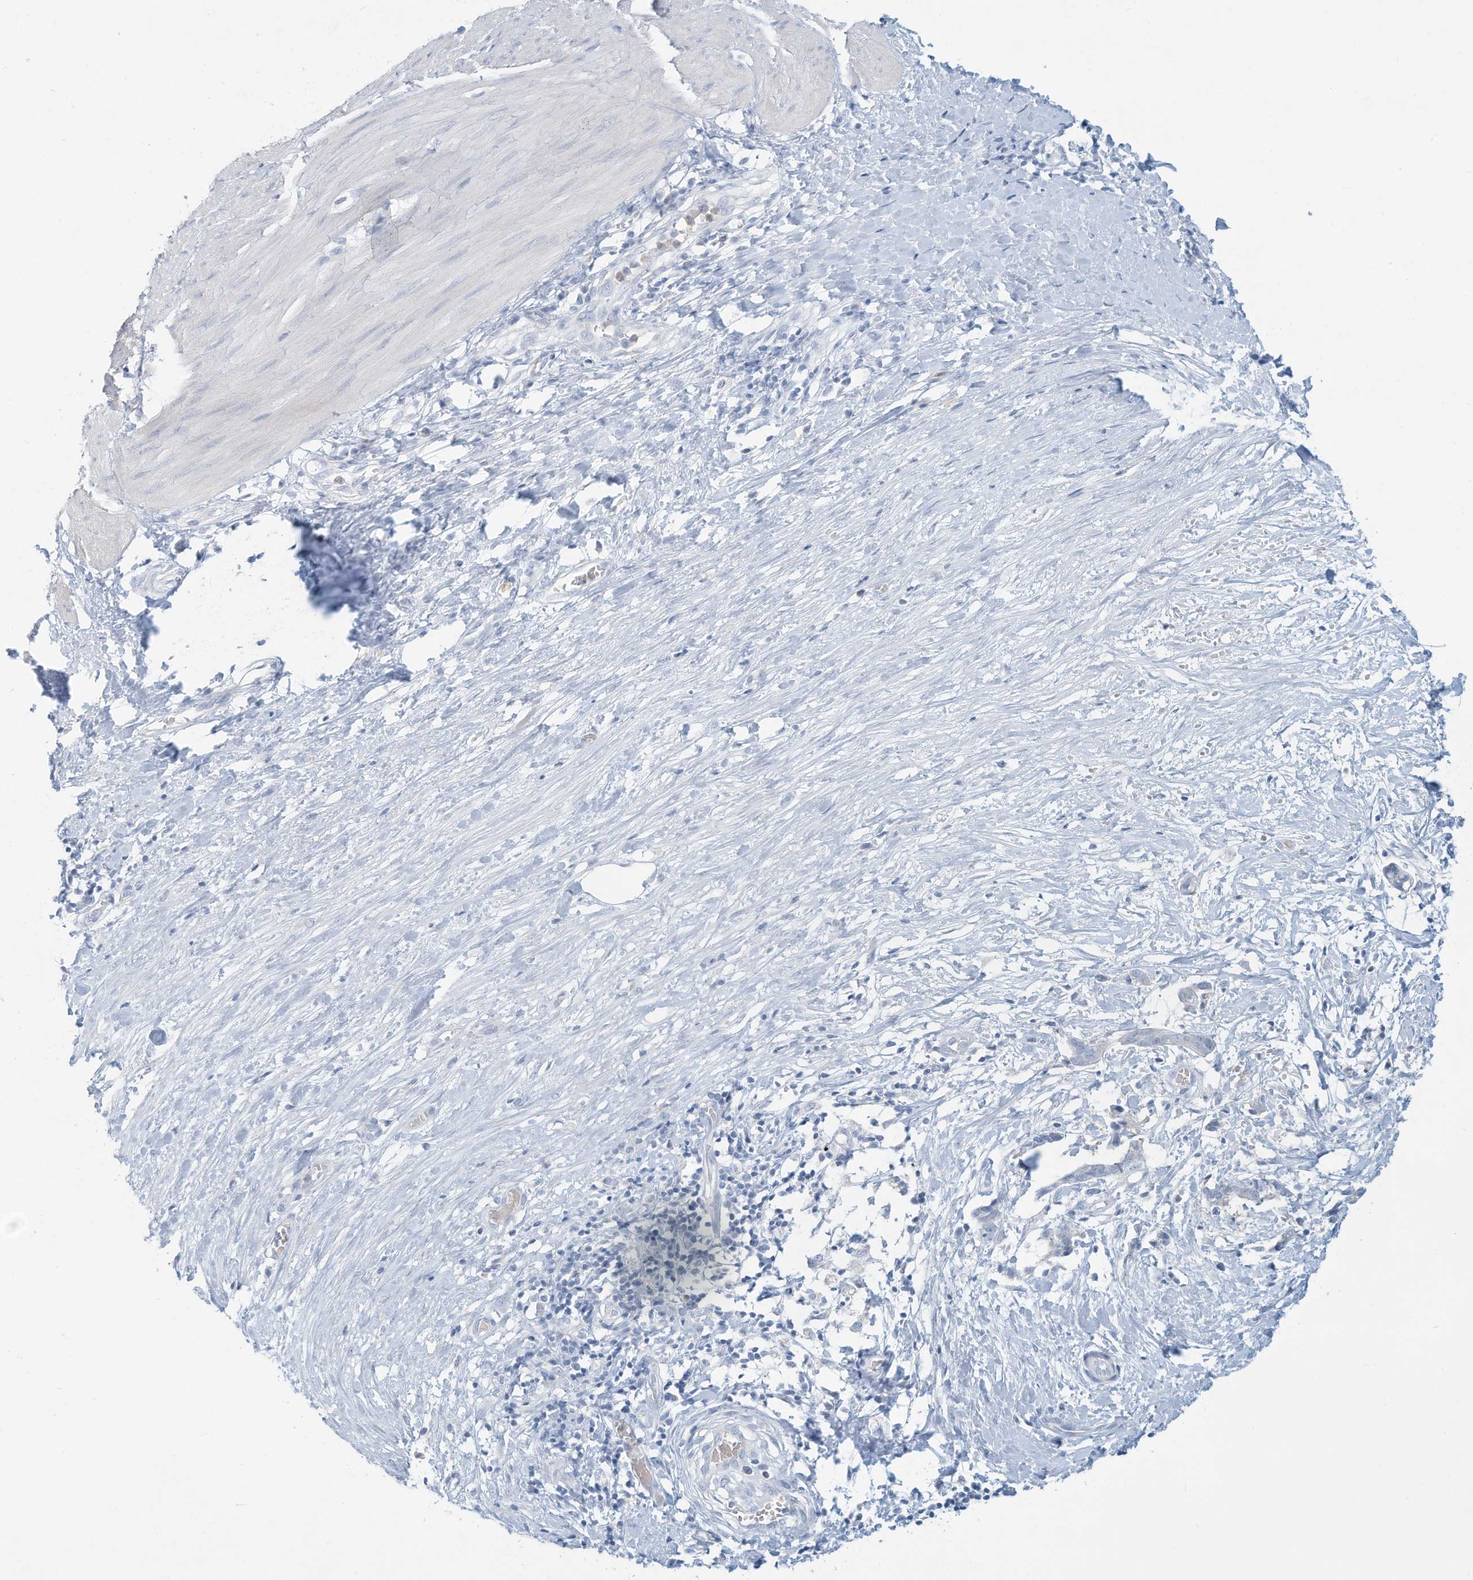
{"staining": {"intensity": "negative", "quantity": "none", "location": "none"}, "tissue": "smooth muscle", "cell_type": "Smooth muscle cells", "image_type": "normal", "snomed": [{"axis": "morphology", "description": "Normal tissue, NOS"}, {"axis": "morphology", "description": "Adenocarcinoma, NOS"}, {"axis": "topography", "description": "Colon"}, {"axis": "topography", "description": "Peripheral nerve tissue"}], "caption": "A micrograph of human smooth muscle is negative for staining in smooth muscle cells. (Stains: DAB (3,3'-diaminobenzidine) immunohistochemistry (IHC) with hematoxylin counter stain, Microscopy: brightfield microscopy at high magnification).", "gene": "ERI2", "patient": {"sex": "male", "age": 14}}